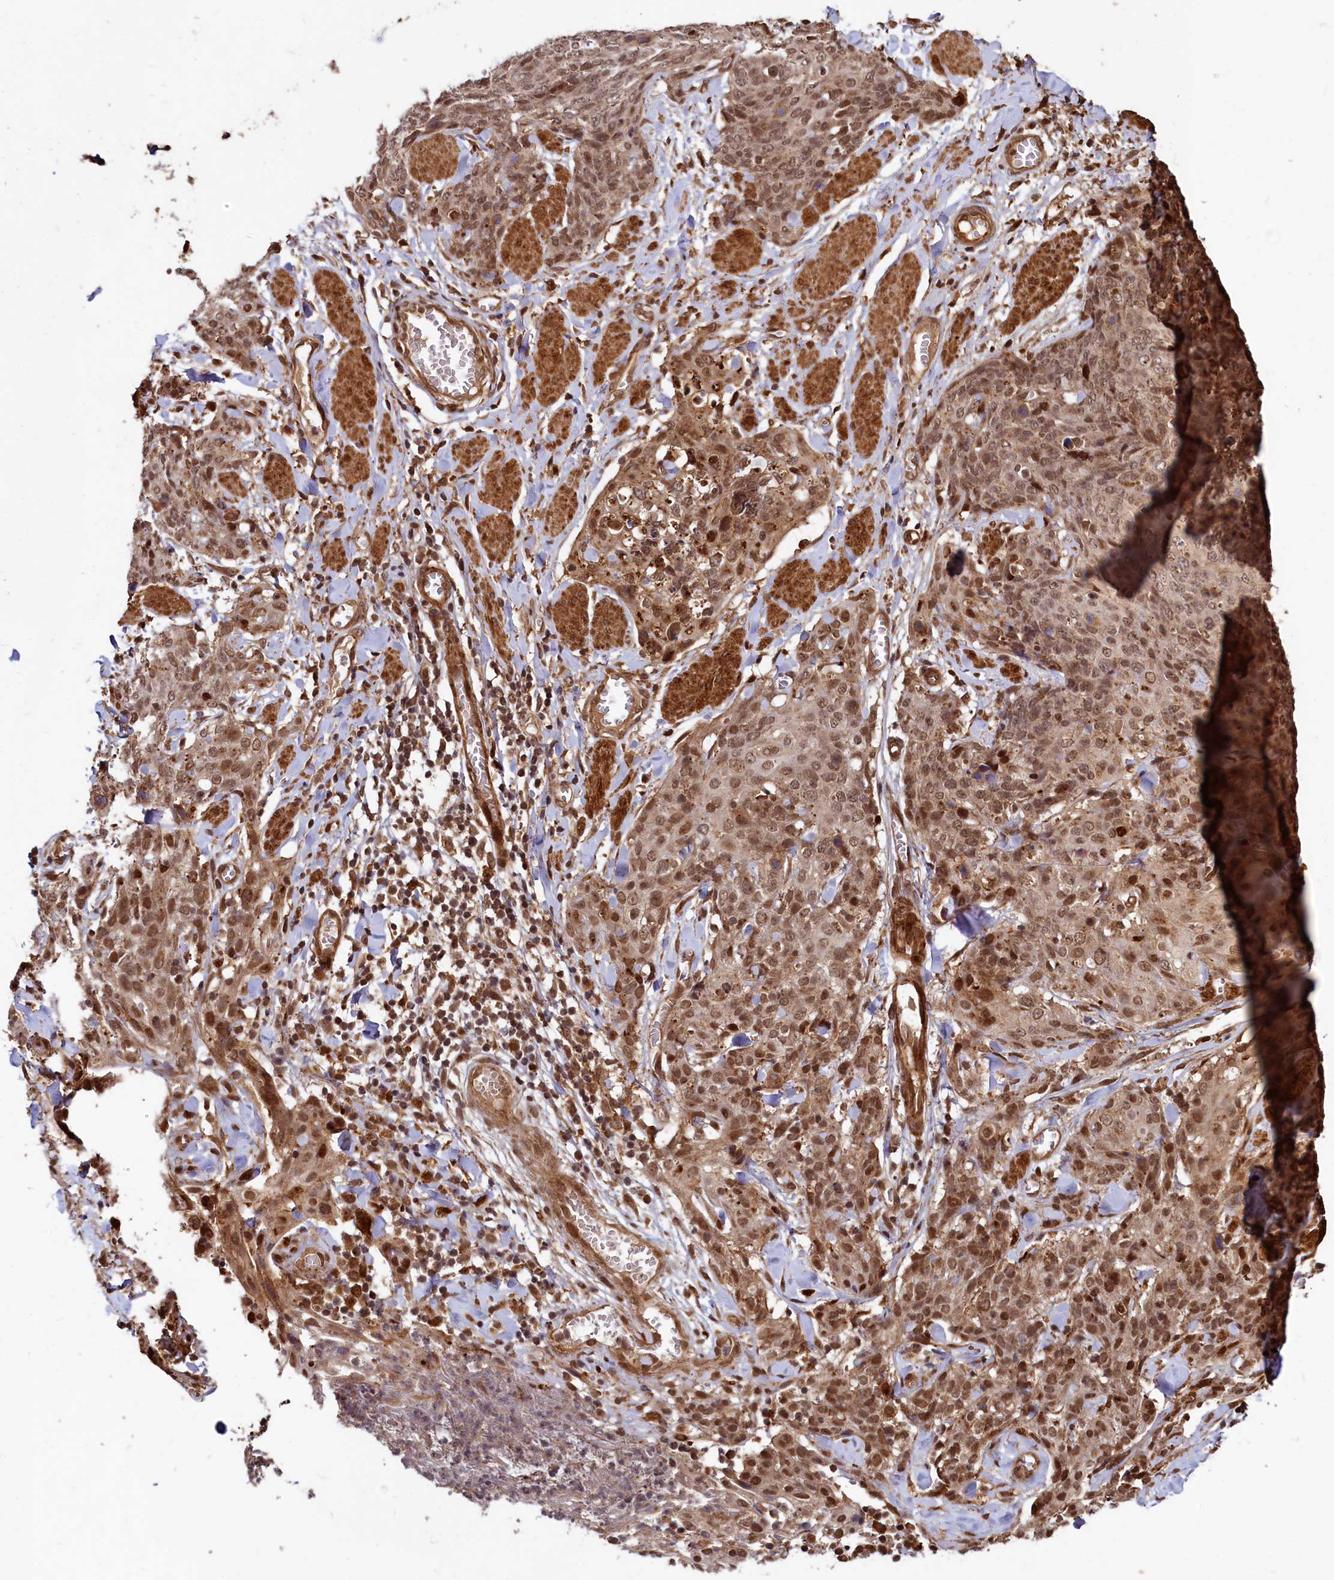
{"staining": {"intensity": "moderate", "quantity": ">75%", "location": "nuclear"}, "tissue": "skin cancer", "cell_type": "Tumor cells", "image_type": "cancer", "snomed": [{"axis": "morphology", "description": "Squamous cell carcinoma, NOS"}, {"axis": "topography", "description": "Skin"}, {"axis": "topography", "description": "Vulva"}], "caption": "A brown stain labels moderate nuclear staining of a protein in skin cancer (squamous cell carcinoma) tumor cells. The staining was performed using DAB to visualize the protein expression in brown, while the nuclei were stained in blue with hematoxylin (Magnification: 20x).", "gene": "TRIM23", "patient": {"sex": "female", "age": 85}}